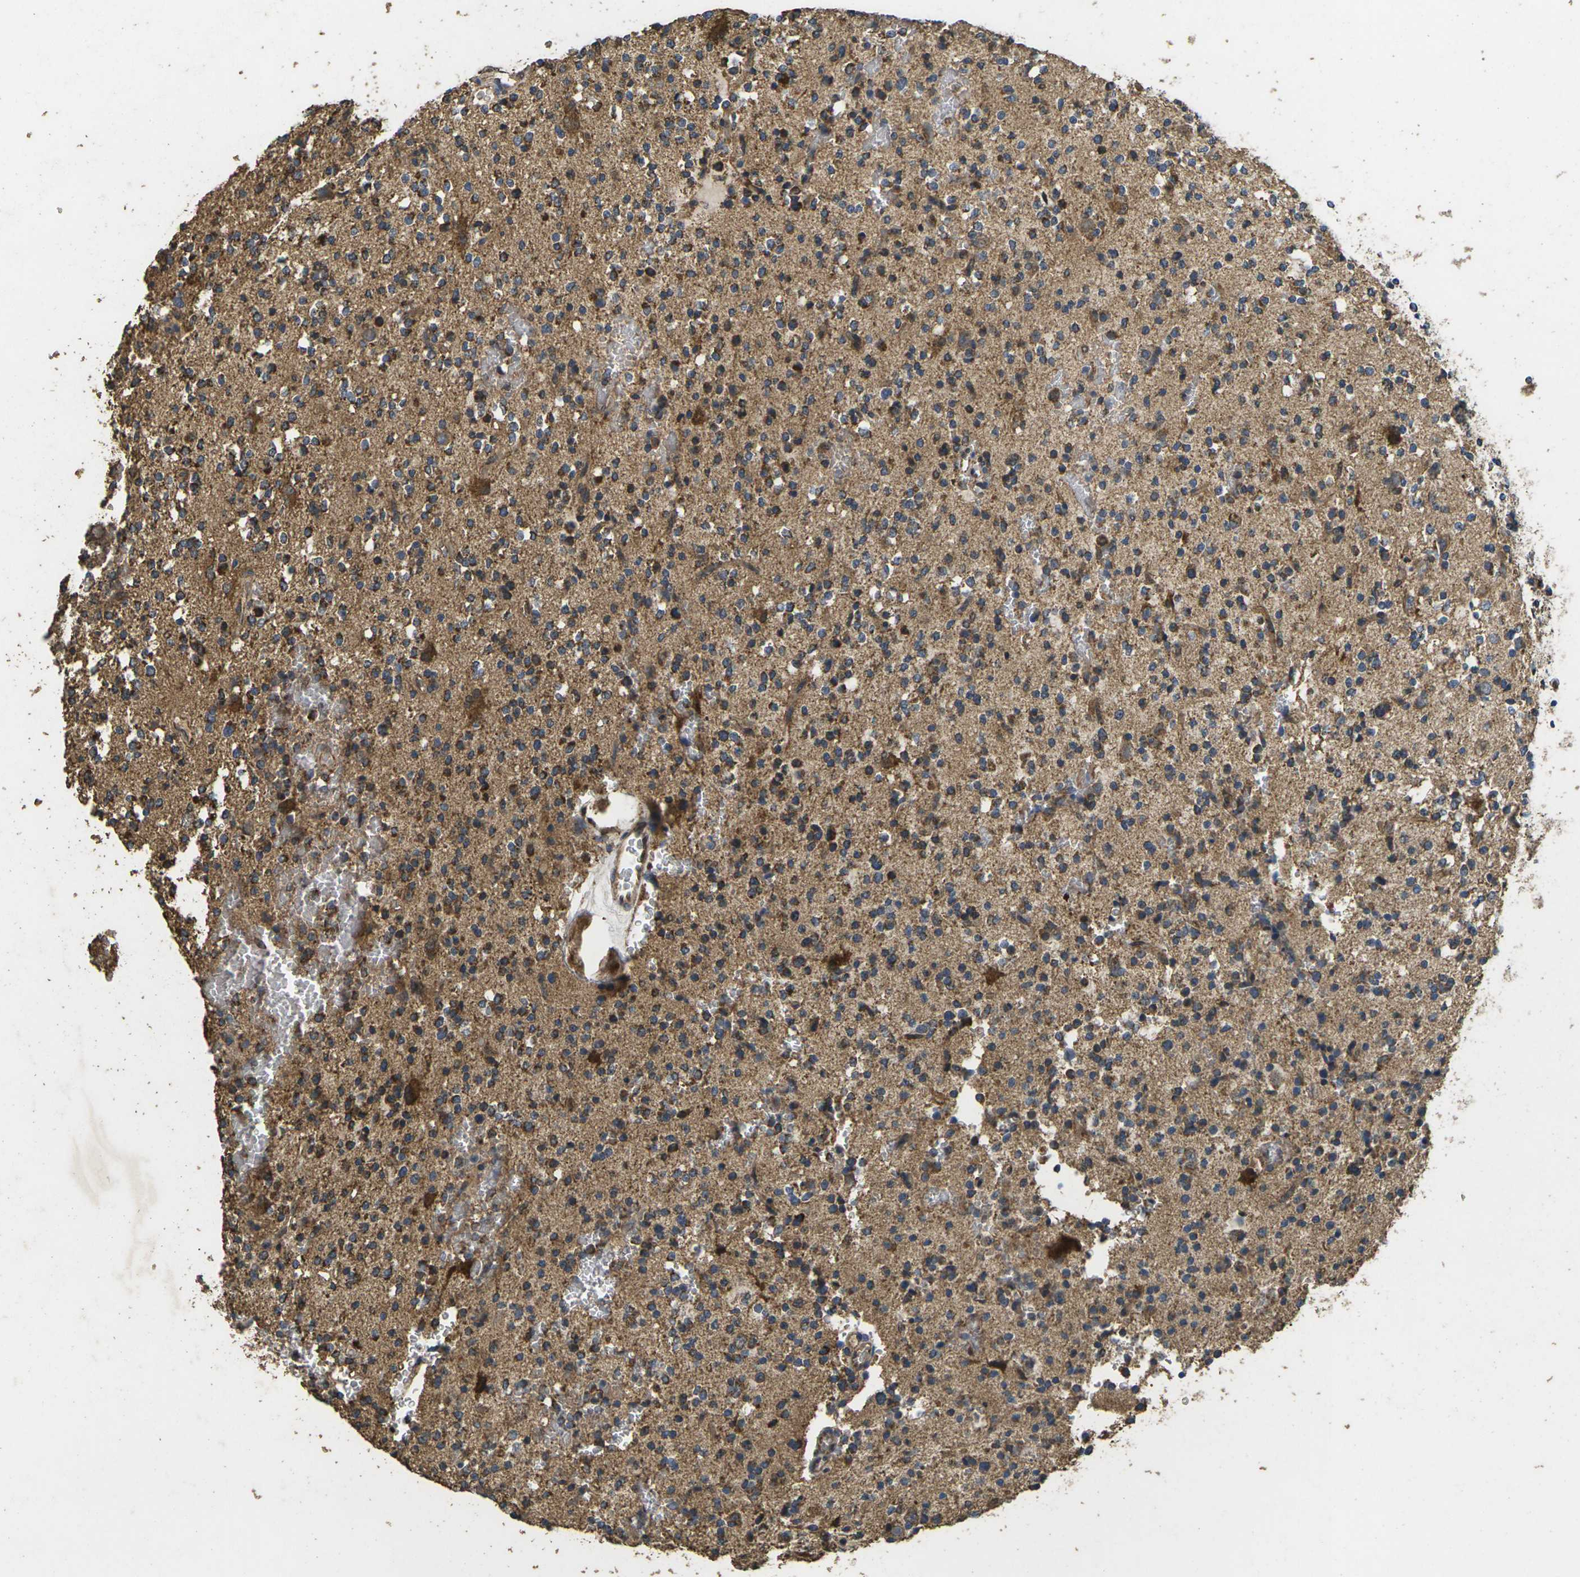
{"staining": {"intensity": "moderate", "quantity": ">75%", "location": "cytoplasmic/membranous"}, "tissue": "glioma", "cell_type": "Tumor cells", "image_type": "cancer", "snomed": [{"axis": "morphology", "description": "Glioma, malignant, High grade"}, {"axis": "topography", "description": "Brain"}], "caption": "IHC micrograph of neoplastic tissue: human glioma stained using IHC reveals medium levels of moderate protein expression localized specifically in the cytoplasmic/membranous of tumor cells, appearing as a cytoplasmic/membranous brown color.", "gene": "MAPK11", "patient": {"sex": "male", "age": 47}}